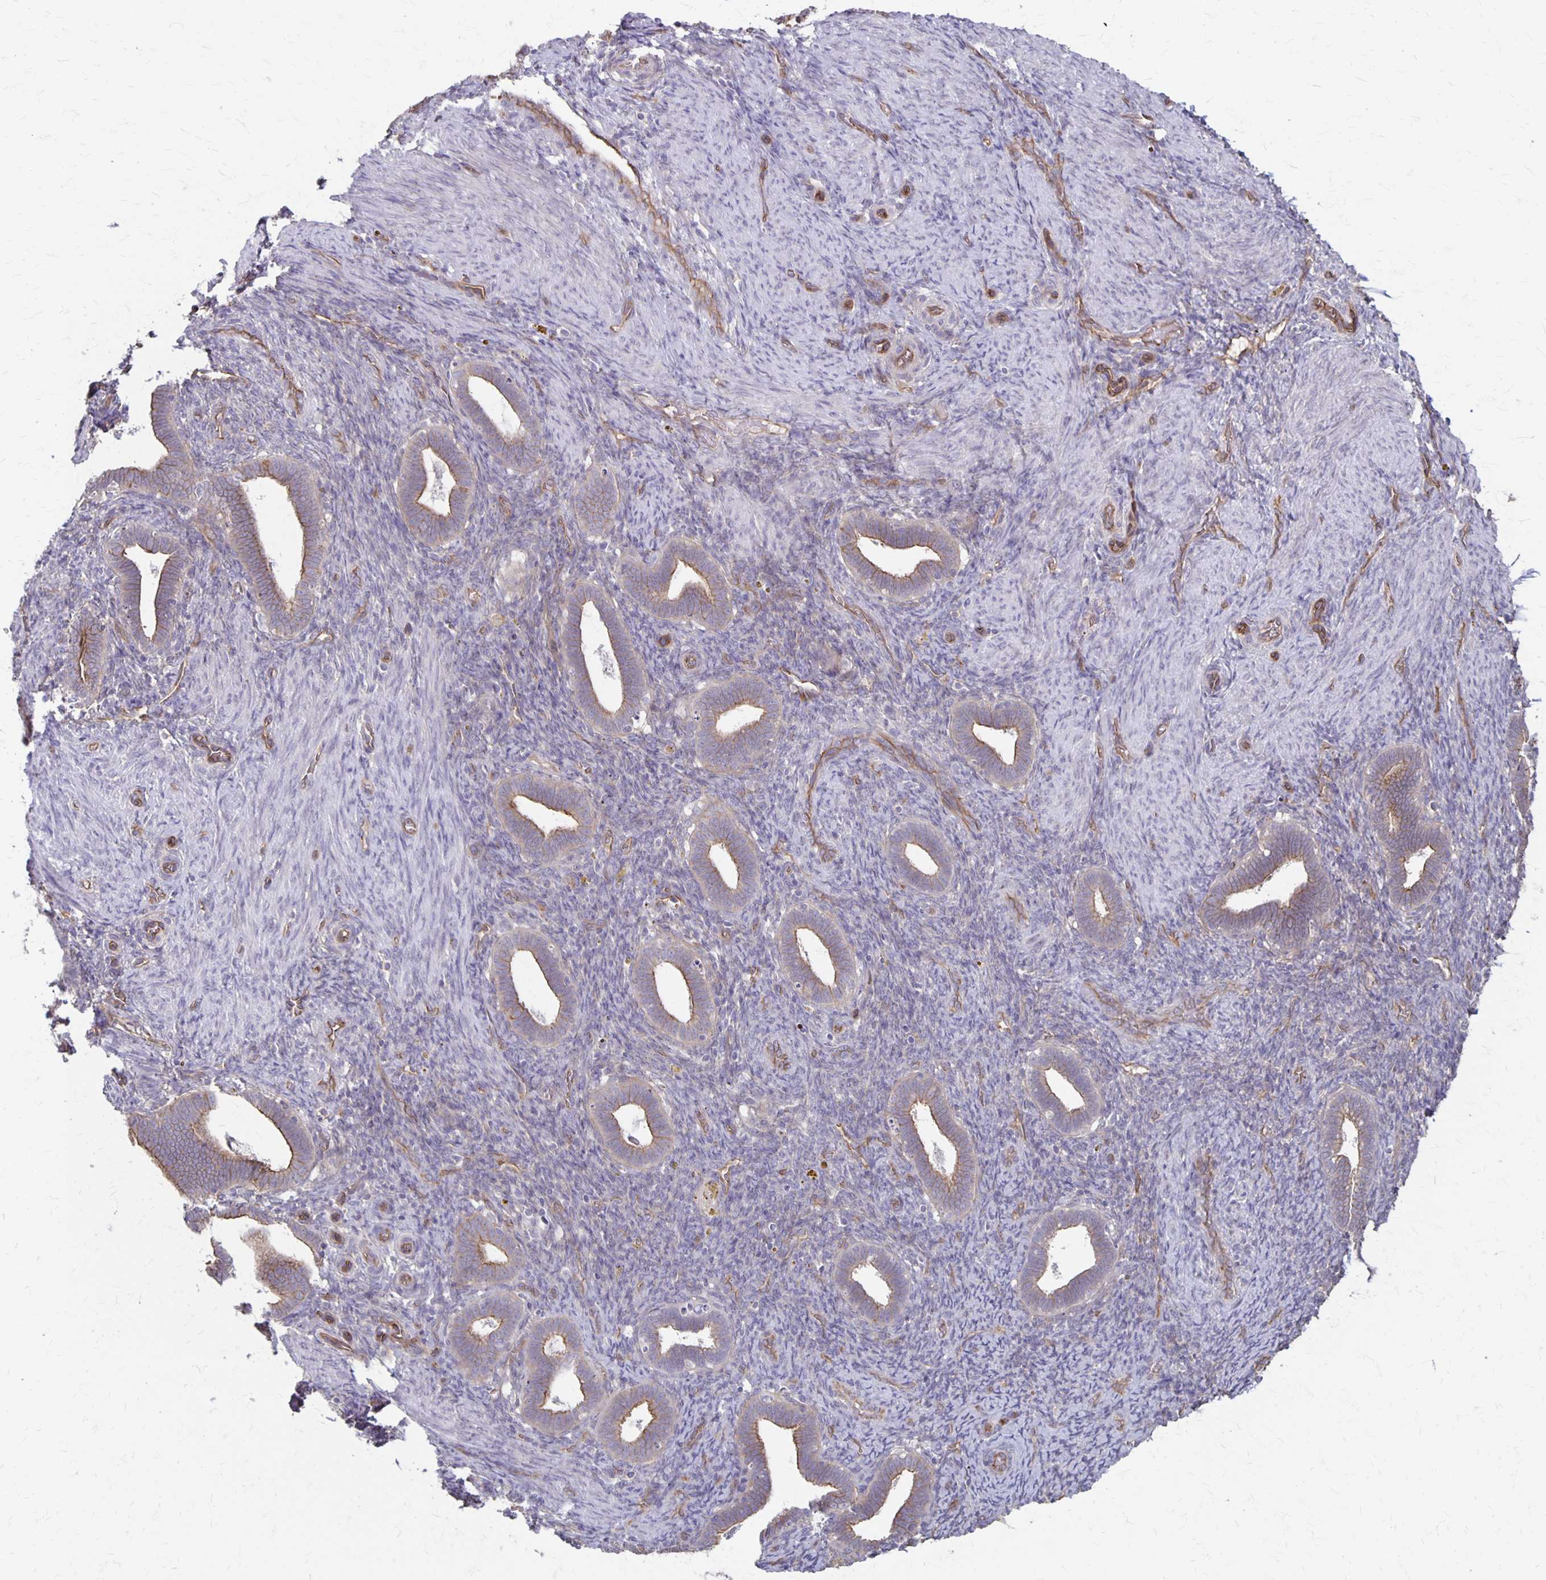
{"staining": {"intensity": "negative", "quantity": "none", "location": "none"}, "tissue": "endometrium", "cell_type": "Cells in endometrial stroma", "image_type": "normal", "snomed": [{"axis": "morphology", "description": "Normal tissue, NOS"}, {"axis": "topography", "description": "Endometrium"}], "caption": "Immunohistochemical staining of unremarkable human endometrium shows no significant positivity in cells in endometrial stroma. (Stains: DAB (3,3'-diaminobenzidine) immunohistochemistry with hematoxylin counter stain, Microscopy: brightfield microscopy at high magnification).", "gene": "PPP1R3E", "patient": {"sex": "female", "age": 34}}